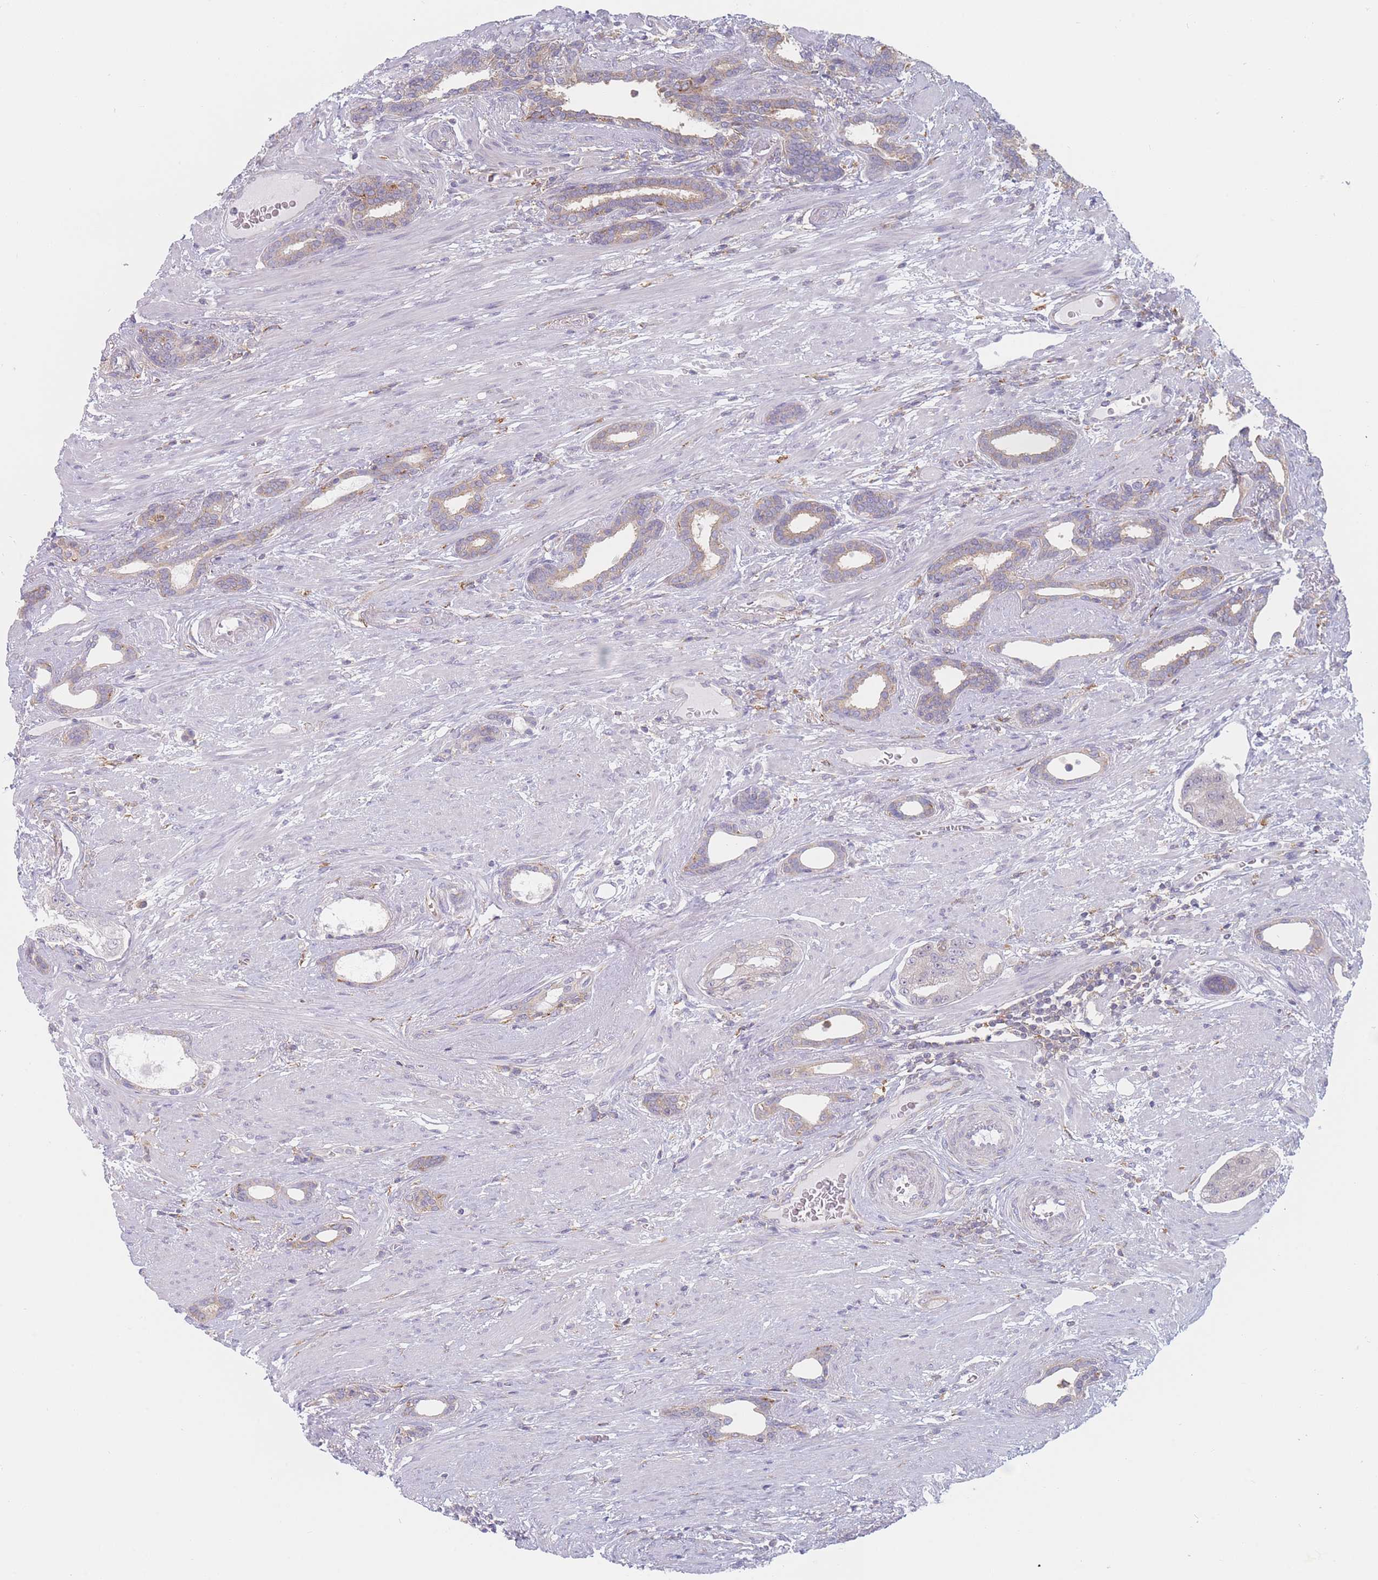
{"staining": {"intensity": "weak", "quantity": "25%-75%", "location": "cytoplasmic/membranous"}, "tissue": "prostate cancer", "cell_type": "Tumor cells", "image_type": "cancer", "snomed": [{"axis": "morphology", "description": "Adenocarcinoma, High grade"}, {"axis": "topography", "description": "Prostate"}], "caption": "DAB (3,3'-diaminobenzidine) immunohistochemical staining of prostate adenocarcinoma (high-grade) reveals weak cytoplasmic/membranous protein staining in approximately 25%-75% of tumor cells. The staining was performed using DAB (3,3'-diaminobenzidine), with brown indicating positive protein expression. Nuclei are stained blue with hematoxylin.", "gene": "MAP1S", "patient": {"sex": "male", "age": 69}}